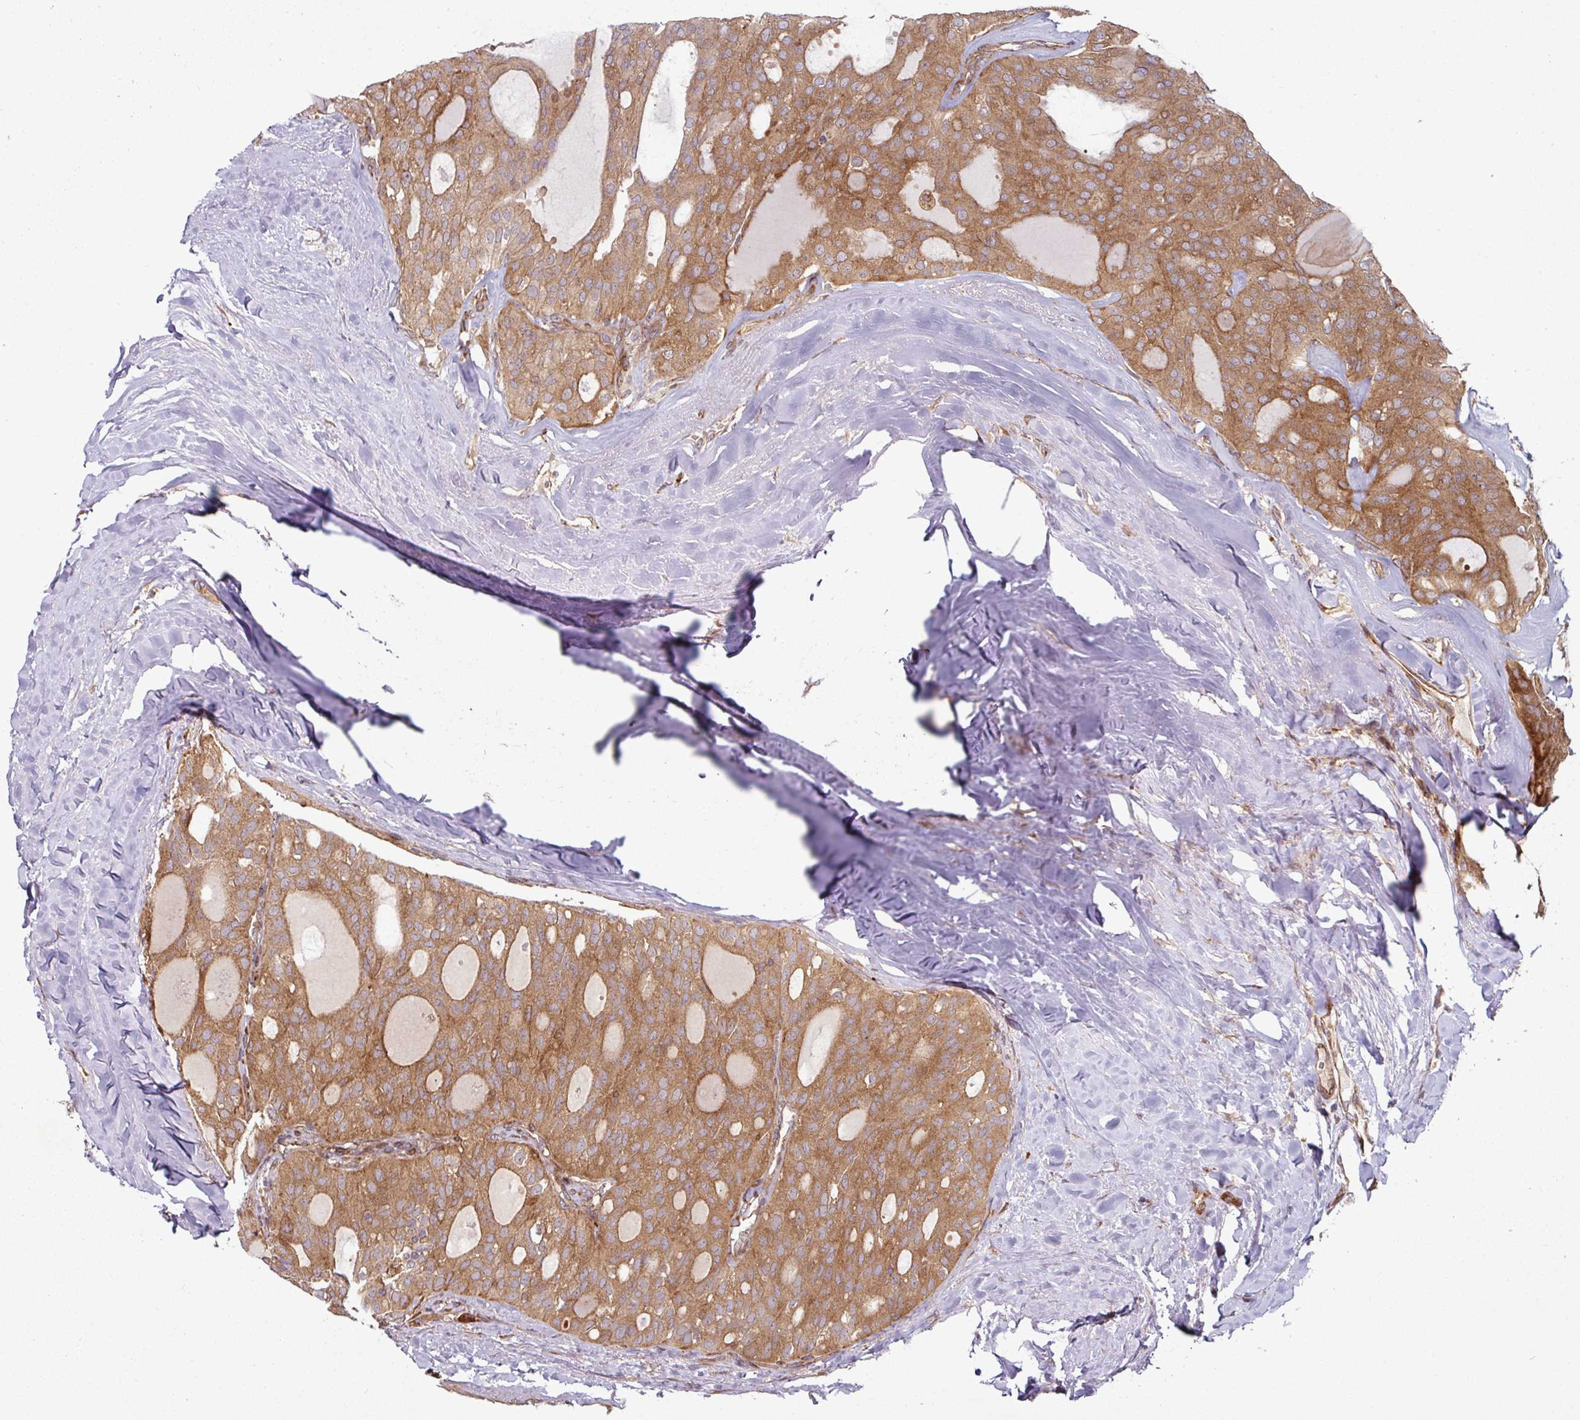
{"staining": {"intensity": "moderate", "quantity": ">75%", "location": "cytoplasmic/membranous"}, "tissue": "thyroid cancer", "cell_type": "Tumor cells", "image_type": "cancer", "snomed": [{"axis": "morphology", "description": "Follicular adenoma carcinoma, NOS"}, {"axis": "topography", "description": "Thyroid gland"}], "caption": "Moderate cytoplasmic/membranous protein positivity is present in about >75% of tumor cells in thyroid cancer (follicular adenoma carcinoma). Ihc stains the protein in brown and the nuclei are stained blue.", "gene": "RAB5A", "patient": {"sex": "male", "age": 75}}